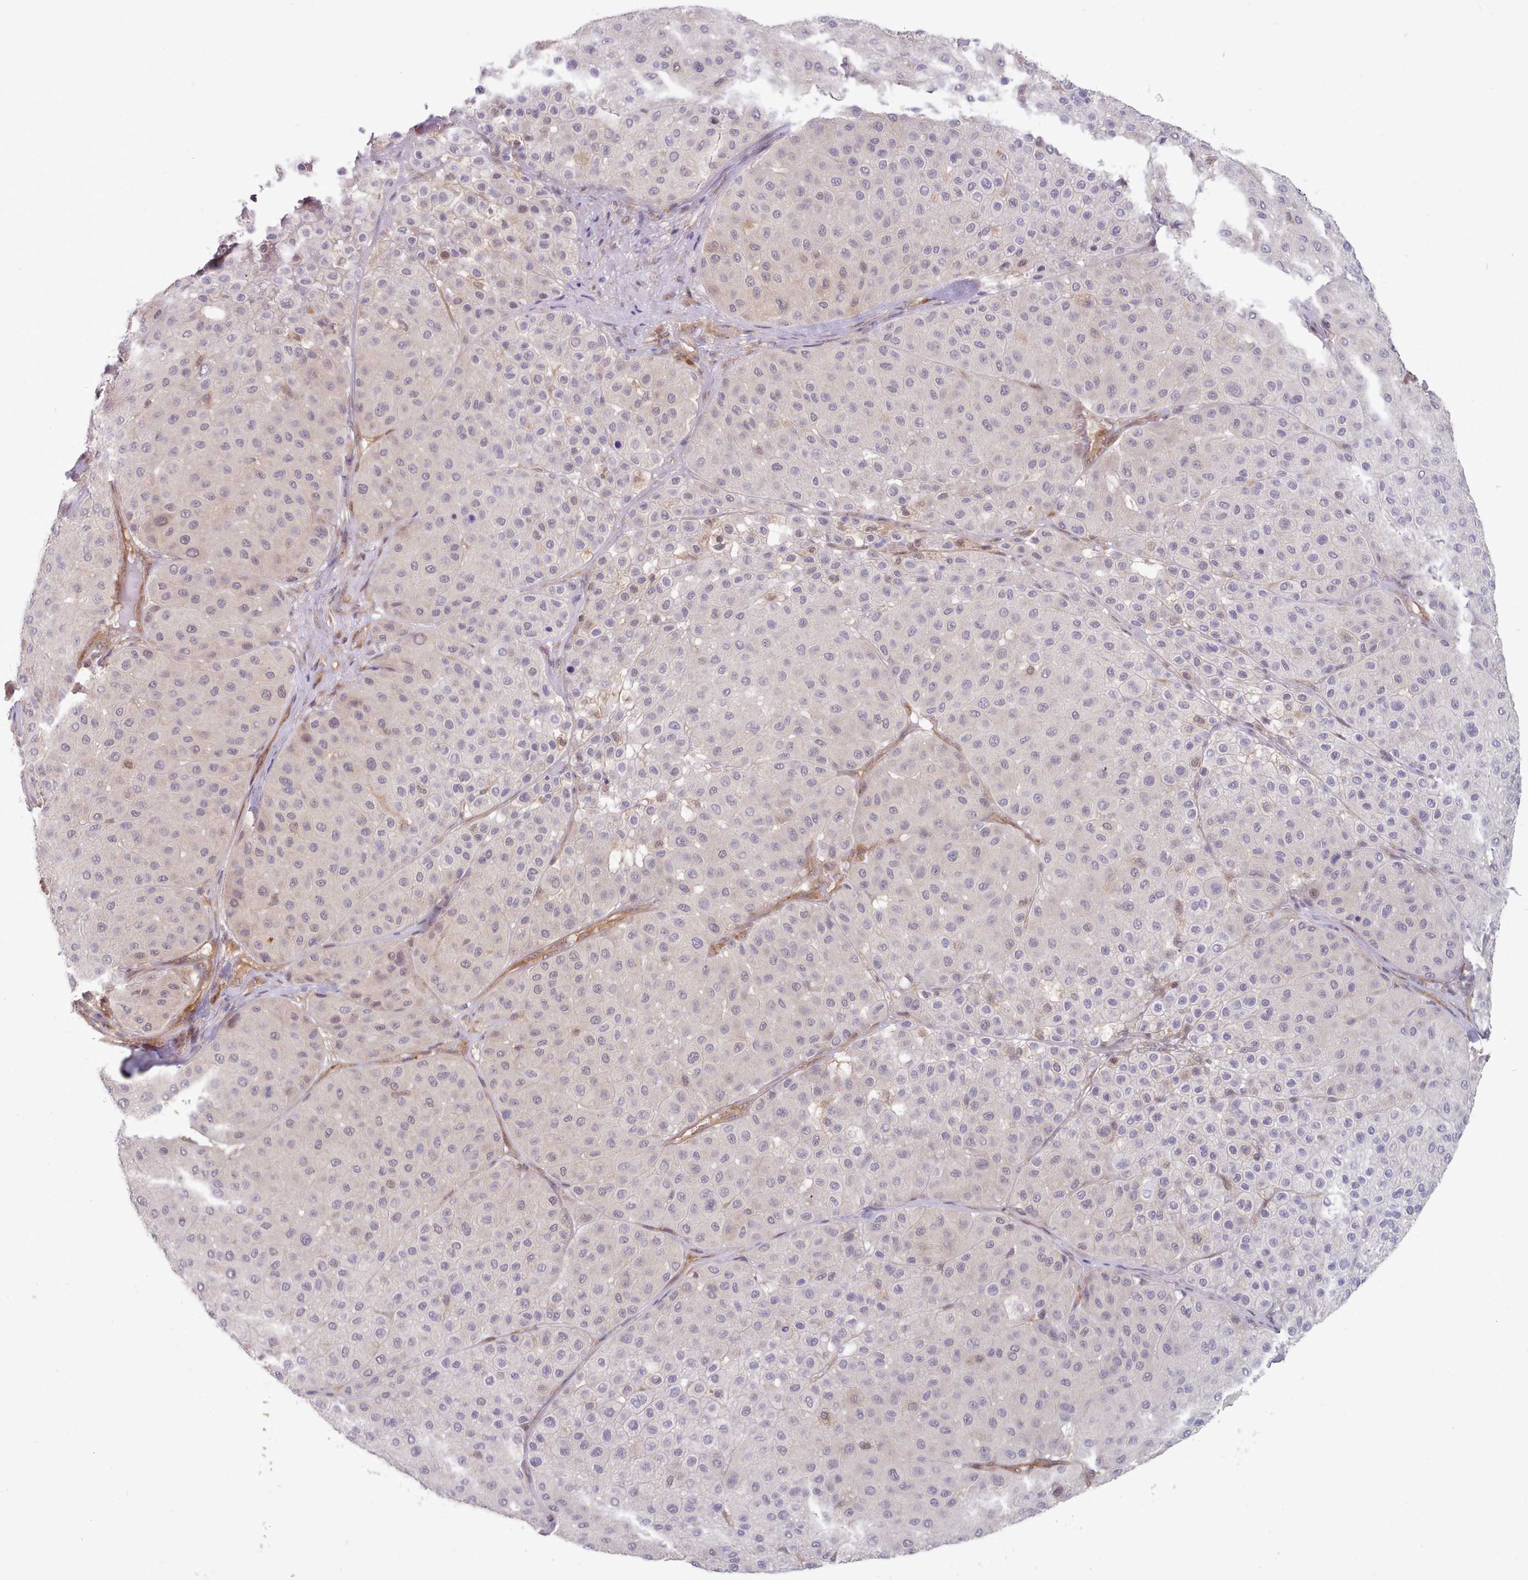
{"staining": {"intensity": "weak", "quantity": "<25%", "location": "nuclear"}, "tissue": "melanoma", "cell_type": "Tumor cells", "image_type": "cancer", "snomed": [{"axis": "morphology", "description": "Malignant melanoma, Metastatic site"}, {"axis": "topography", "description": "Smooth muscle"}], "caption": "Micrograph shows no protein positivity in tumor cells of melanoma tissue.", "gene": "CES3", "patient": {"sex": "male", "age": 41}}